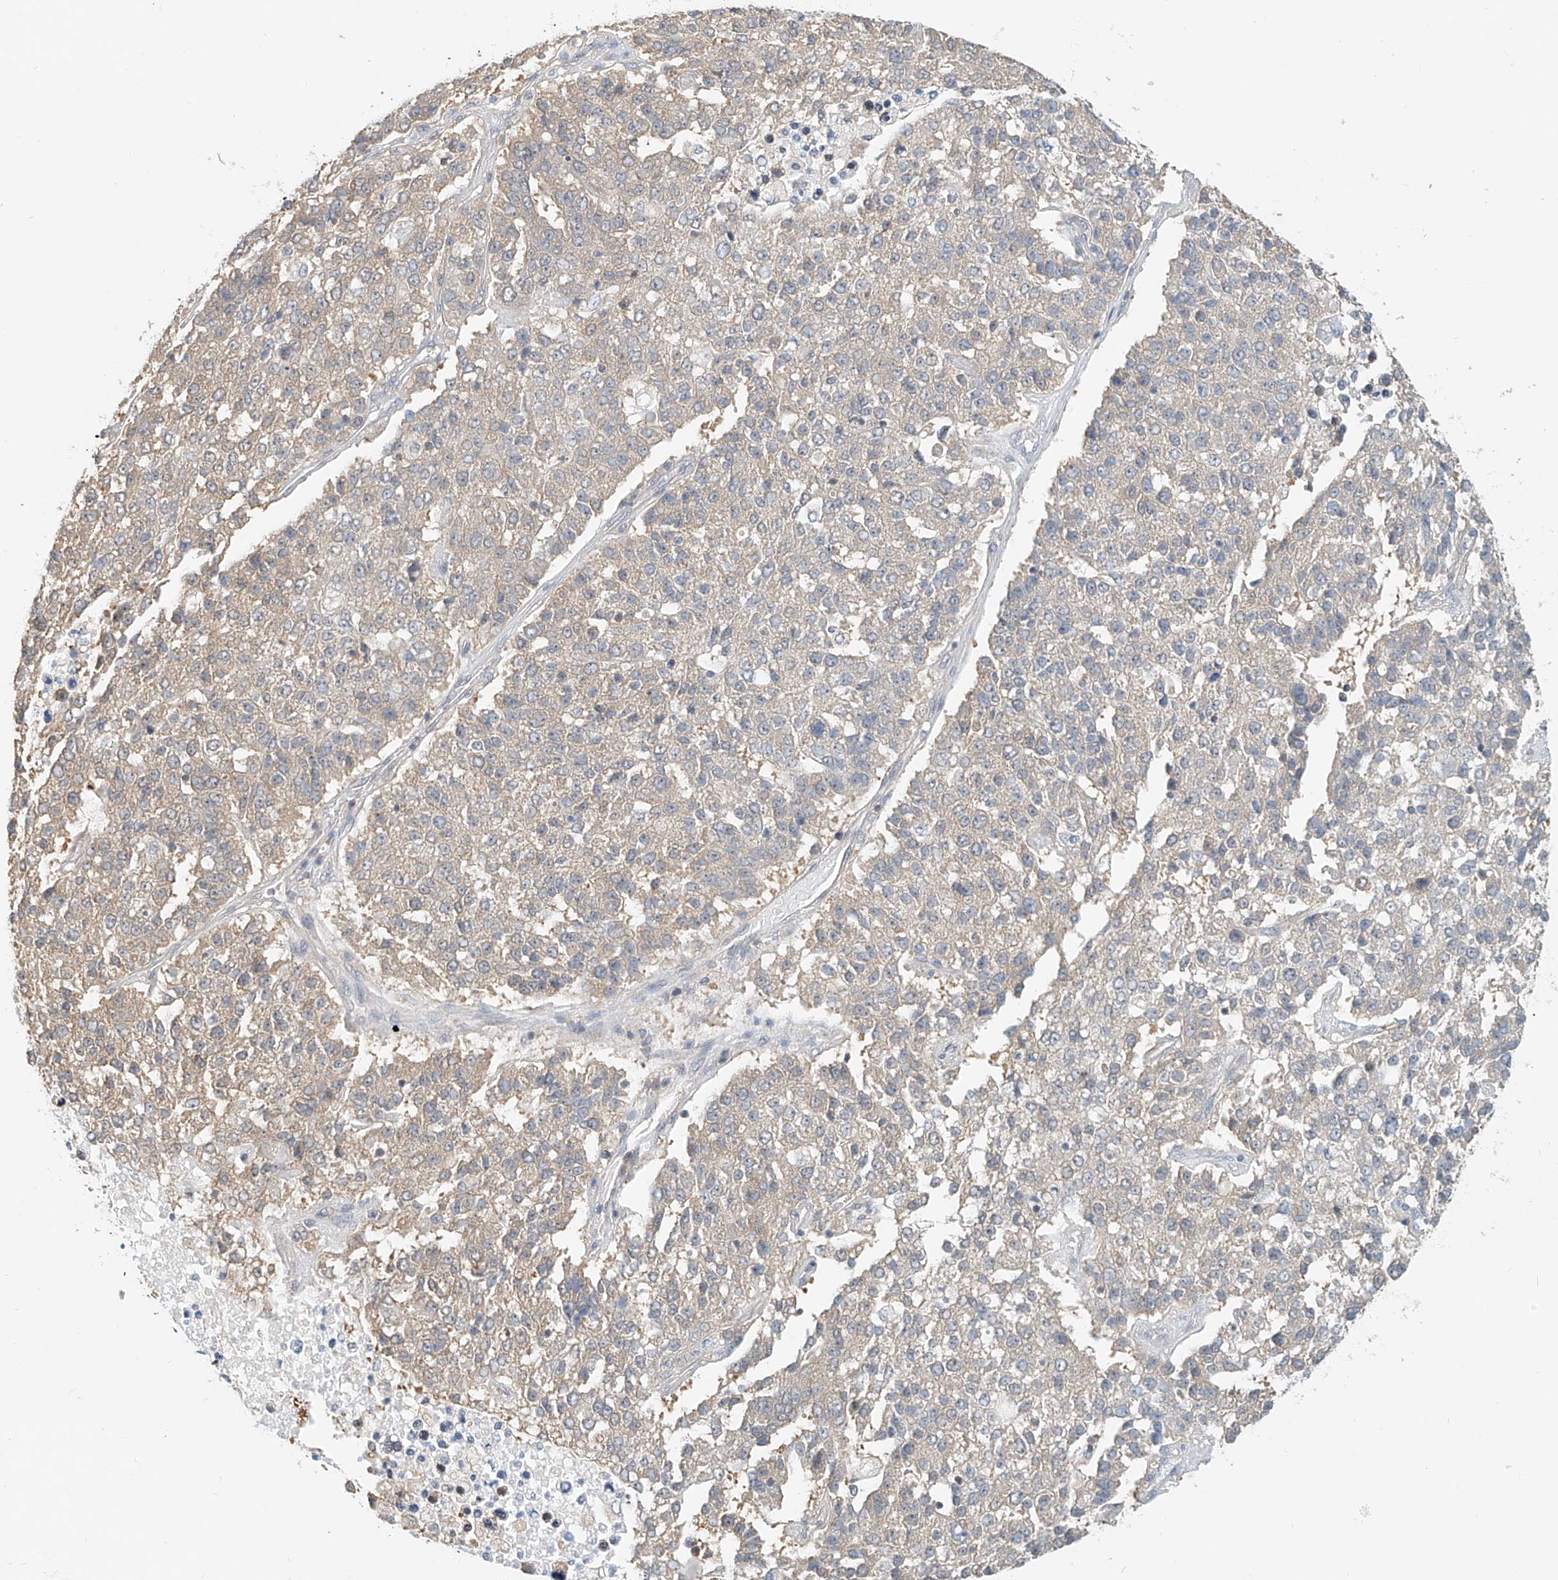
{"staining": {"intensity": "weak", "quantity": "25%-75%", "location": "cytoplasmic/membranous"}, "tissue": "pancreatic cancer", "cell_type": "Tumor cells", "image_type": "cancer", "snomed": [{"axis": "morphology", "description": "Adenocarcinoma, NOS"}, {"axis": "topography", "description": "Pancreas"}], "caption": "Protein expression analysis of pancreatic cancer reveals weak cytoplasmic/membranous positivity in approximately 25%-75% of tumor cells.", "gene": "PPA2", "patient": {"sex": "female", "age": 61}}